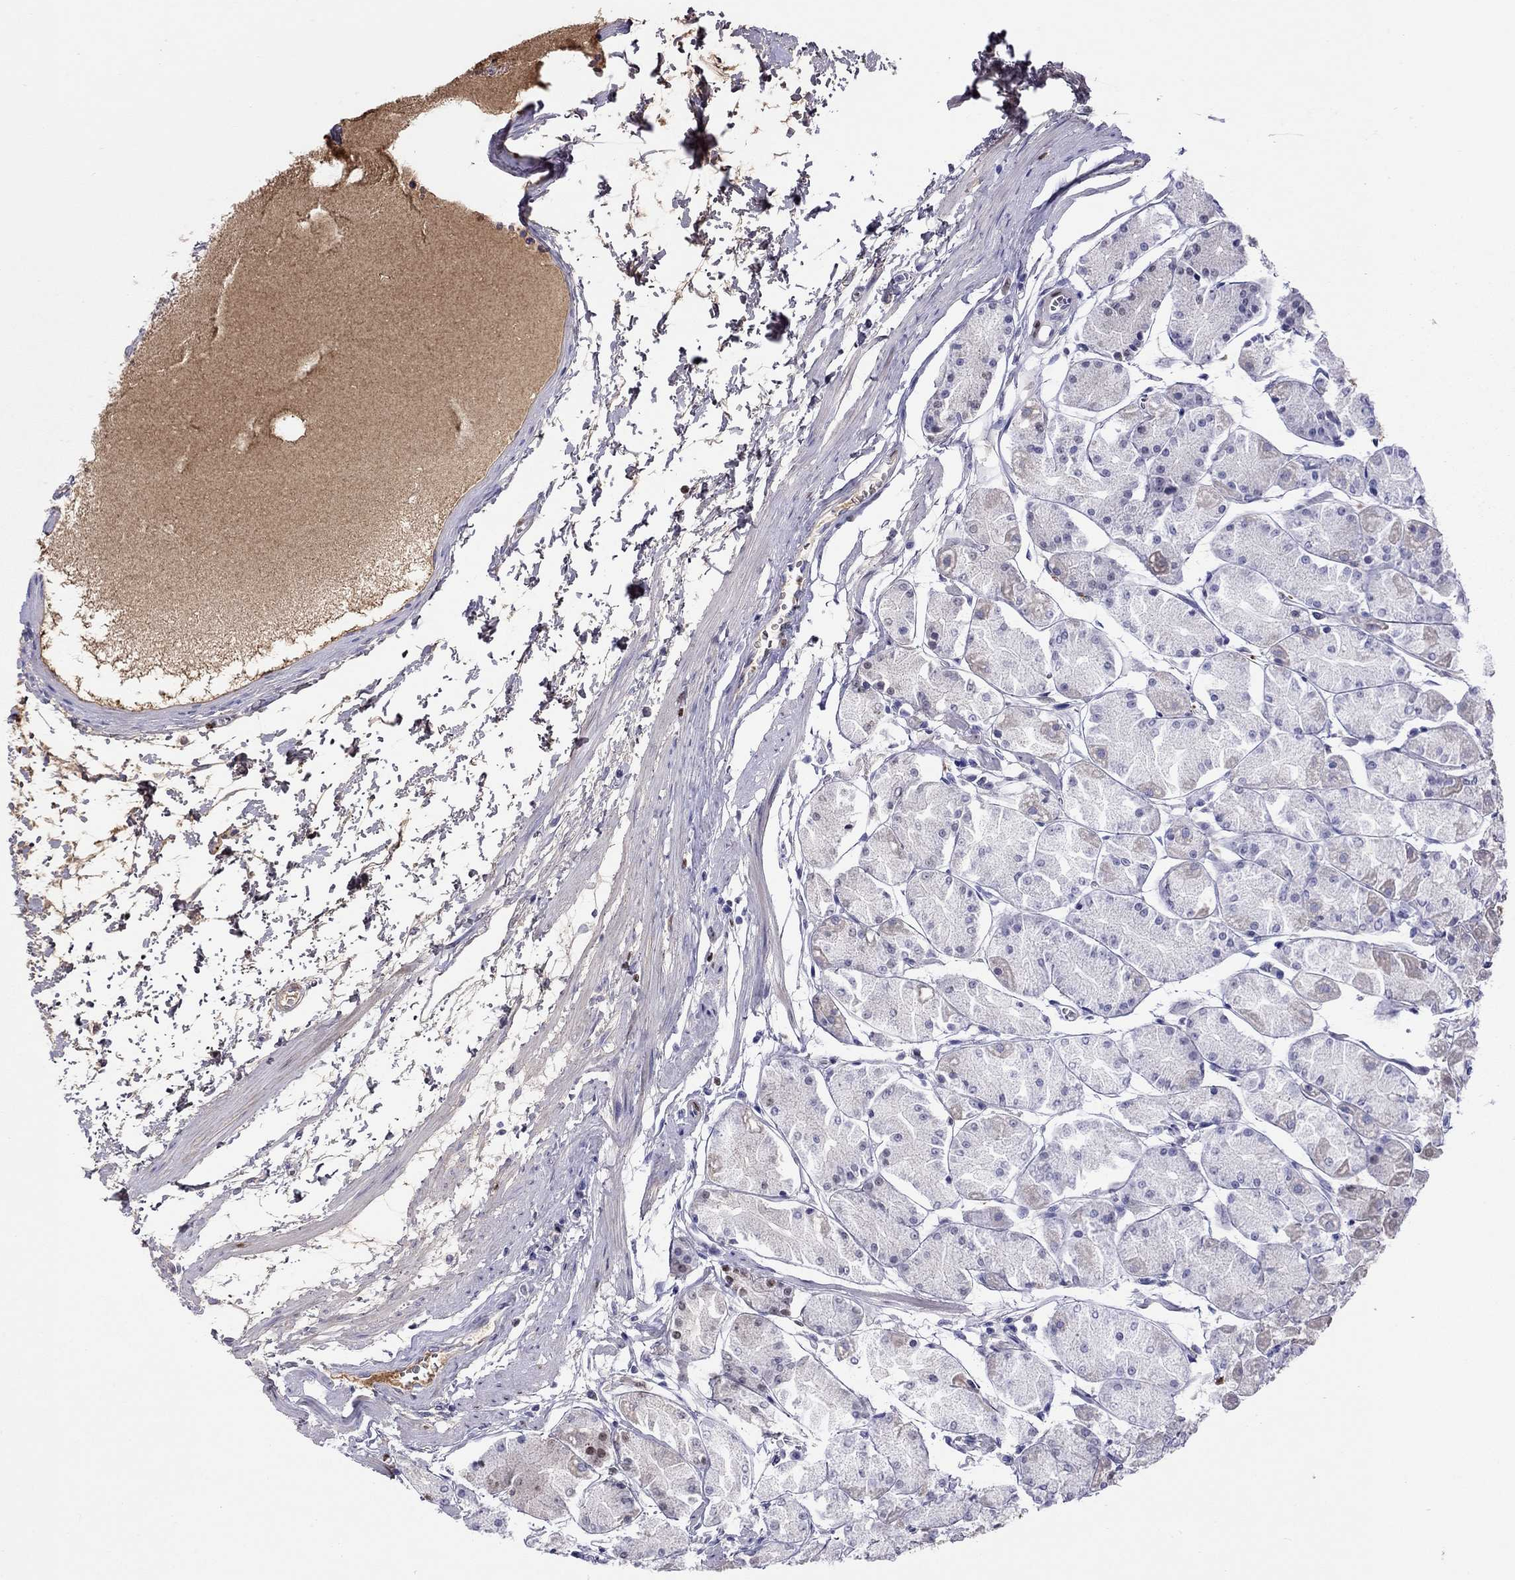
{"staining": {"intensity": "moderate", "quantity": "<25%", "location": "cytoplasmic/membranous,nuclear"}, "tissue": "stomach", "cell_type": "Glandular cells", "image_type": "normal", "snomed": [{"axis": "morphology", "description": "Normal tissue, NOS"}, {"axis": "topography", "description": "Stomach, upper"}], "caption": "Stomach stained for a protein demonstrates moderate cytoplasmic/membranous,nuclear positivity in glandular cells.", "gene": "SERPINA3", "patient": {"sex": "male", "age": 60}}